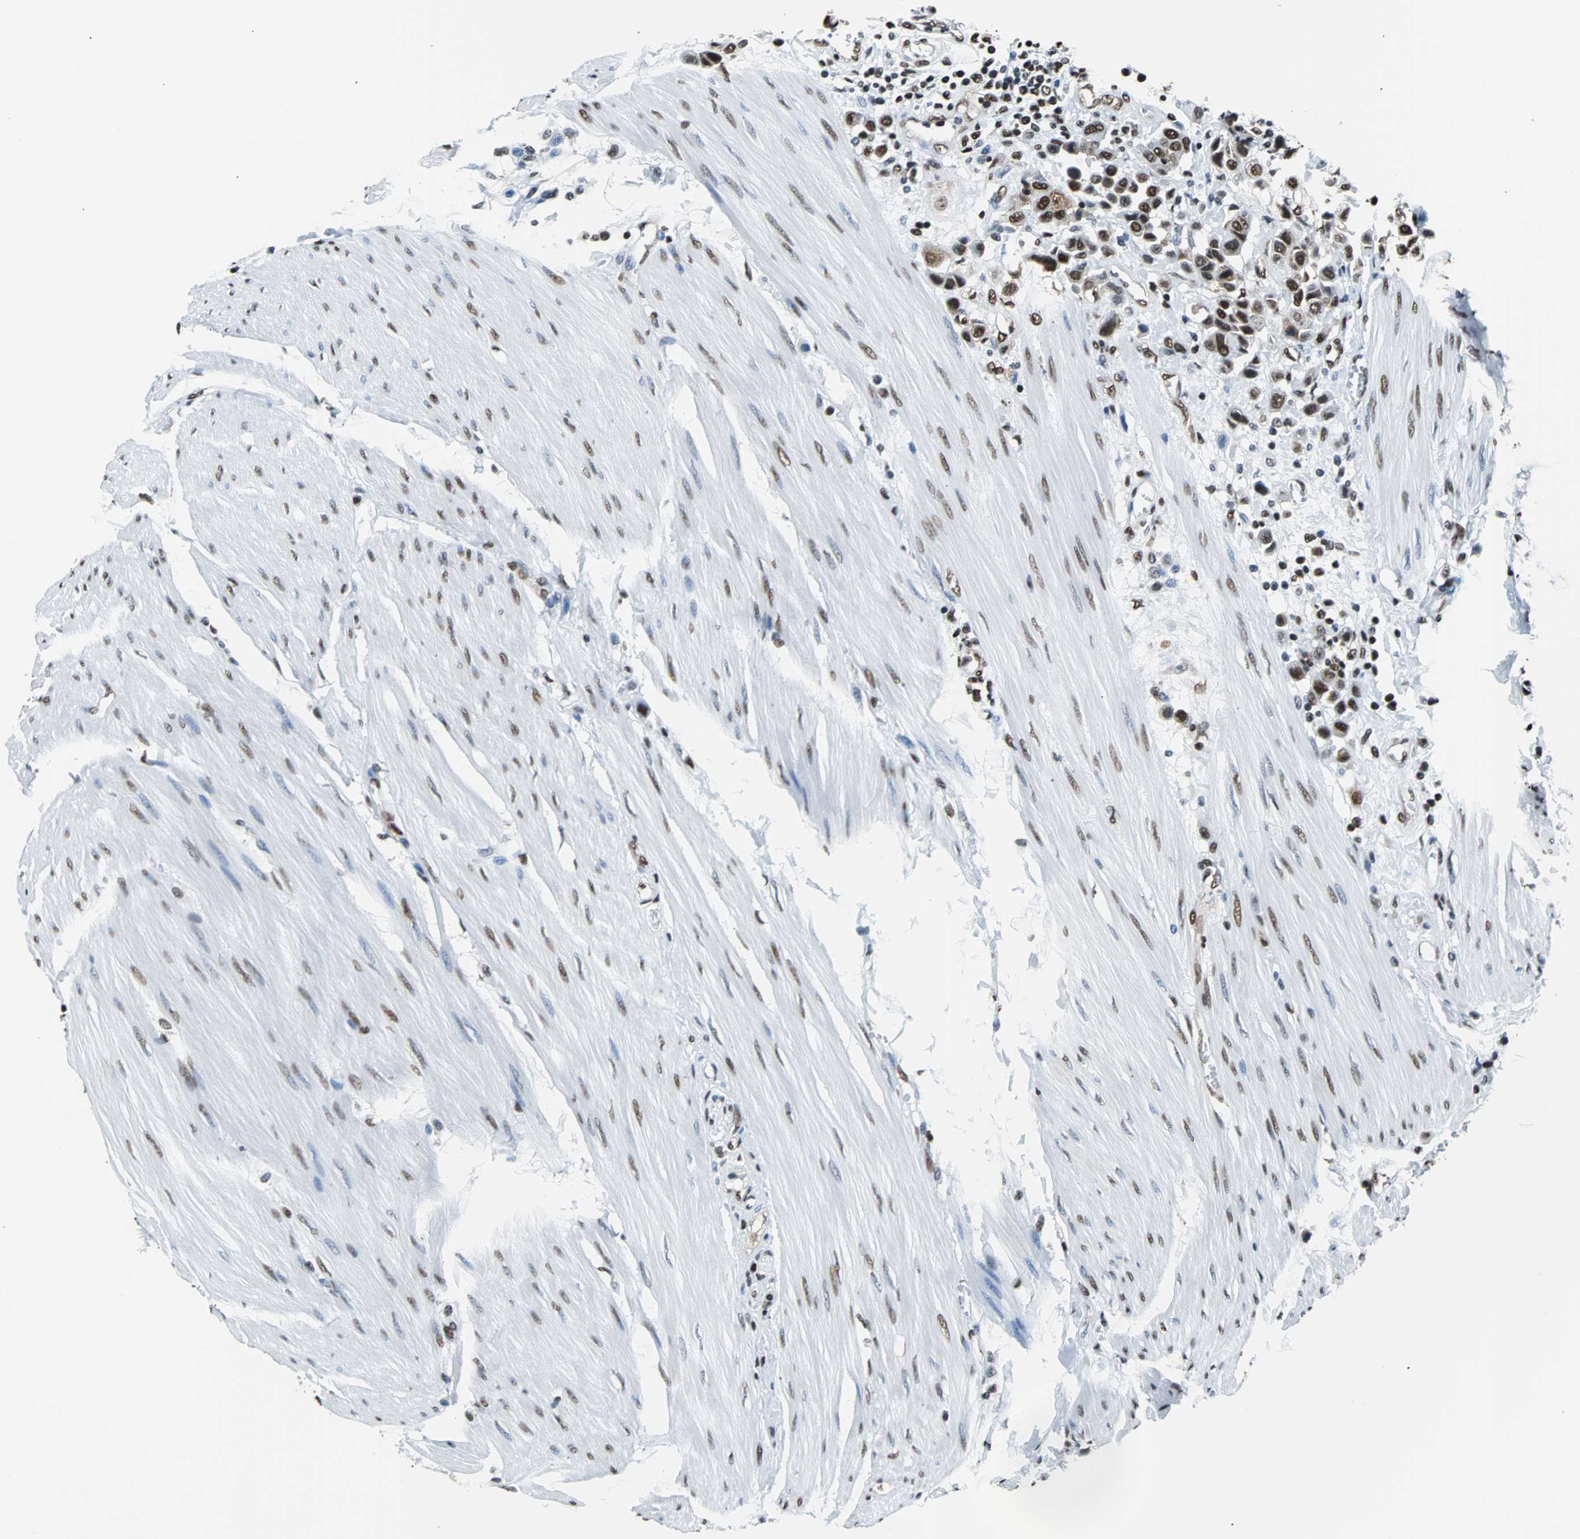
{"staining": {"intensity": "strong", "quantity": ">75%", "location": "nuclear"}, "tissue": "urothelial cancer", "cell_type": "Tumor cells", "image_type": "cancer", "snomed": [{"axis": "morphology", "description": "Urothelial carcinoma, High grade"}, {"axis": "topography", "description": "Urinary bladder"}], "caption": "Immunohistochemical staining of urothelial carcinoma (high-grade) reveals high levels of strong nuclear expression in approximately >75% of tumor cells. Nuclei are stained in blue.", "gene": "FUBP1", "patient": {"sex": "male", "age": 50}}